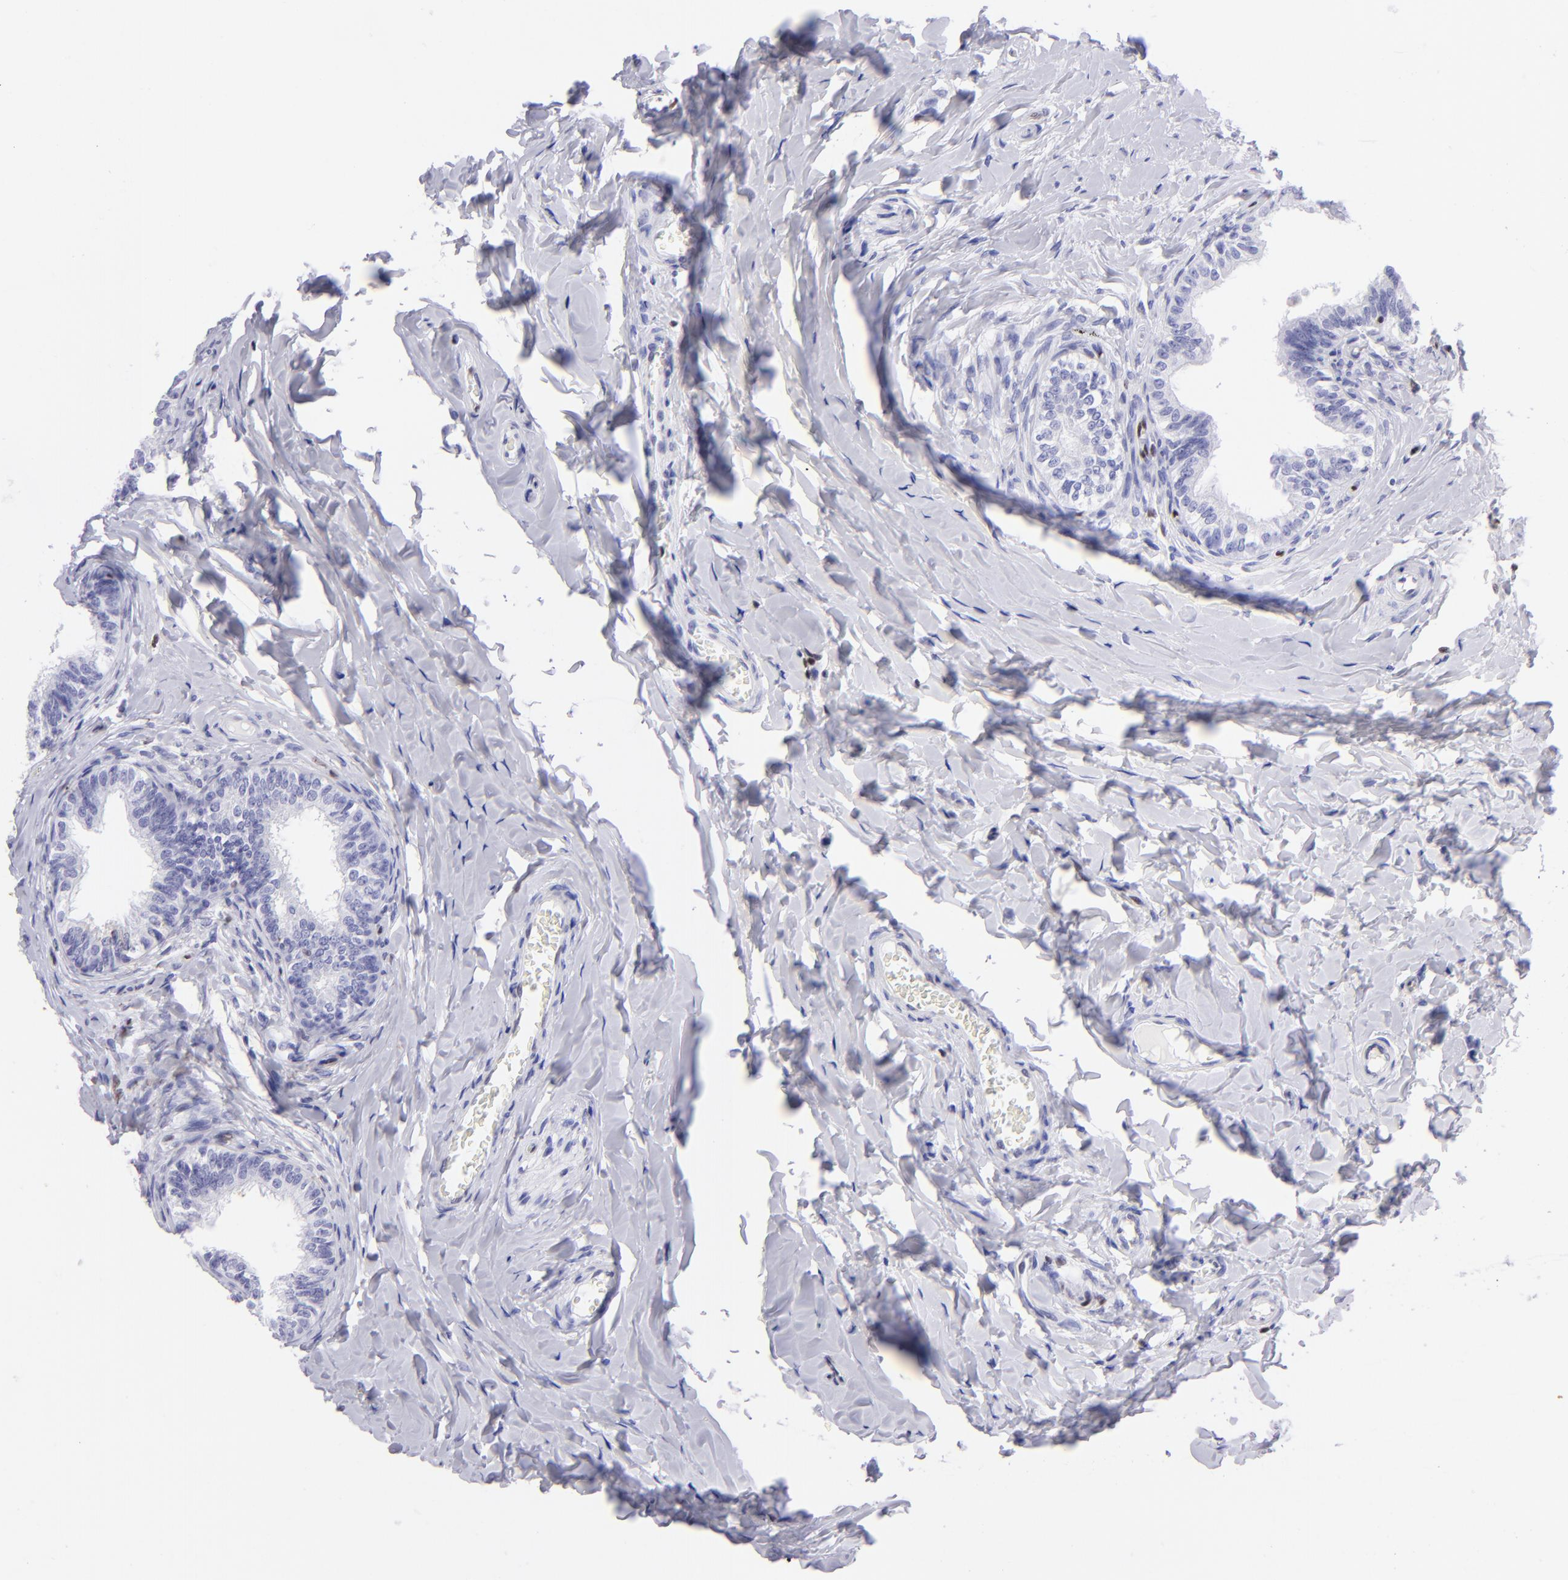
{"staining": {"intensity": "negative", "quantity": "none", "location": "none"}, "tissue": "epididymis", "cell_type": "Glandular cells", "image_type": "normal", "snomed": [{"axis": "morphology", "description": "Normal tissue, NOS"}, {"axis": "topography", "description": "Soft tissue"}, {"axis": "topography", "description": "Epididymis"}], "caption": "Immunohistochemistry micrograph of benign human epididymis stained for a protein (brown), which exhibits no expression in glandular cells. (Stains: DAB immunohistochemistry with hematoxylin counter stain, Microscopy: brightfield microscopy at high magnification).", "gene": "ETS1", "patient": {"sex": "male", "age": 26}}